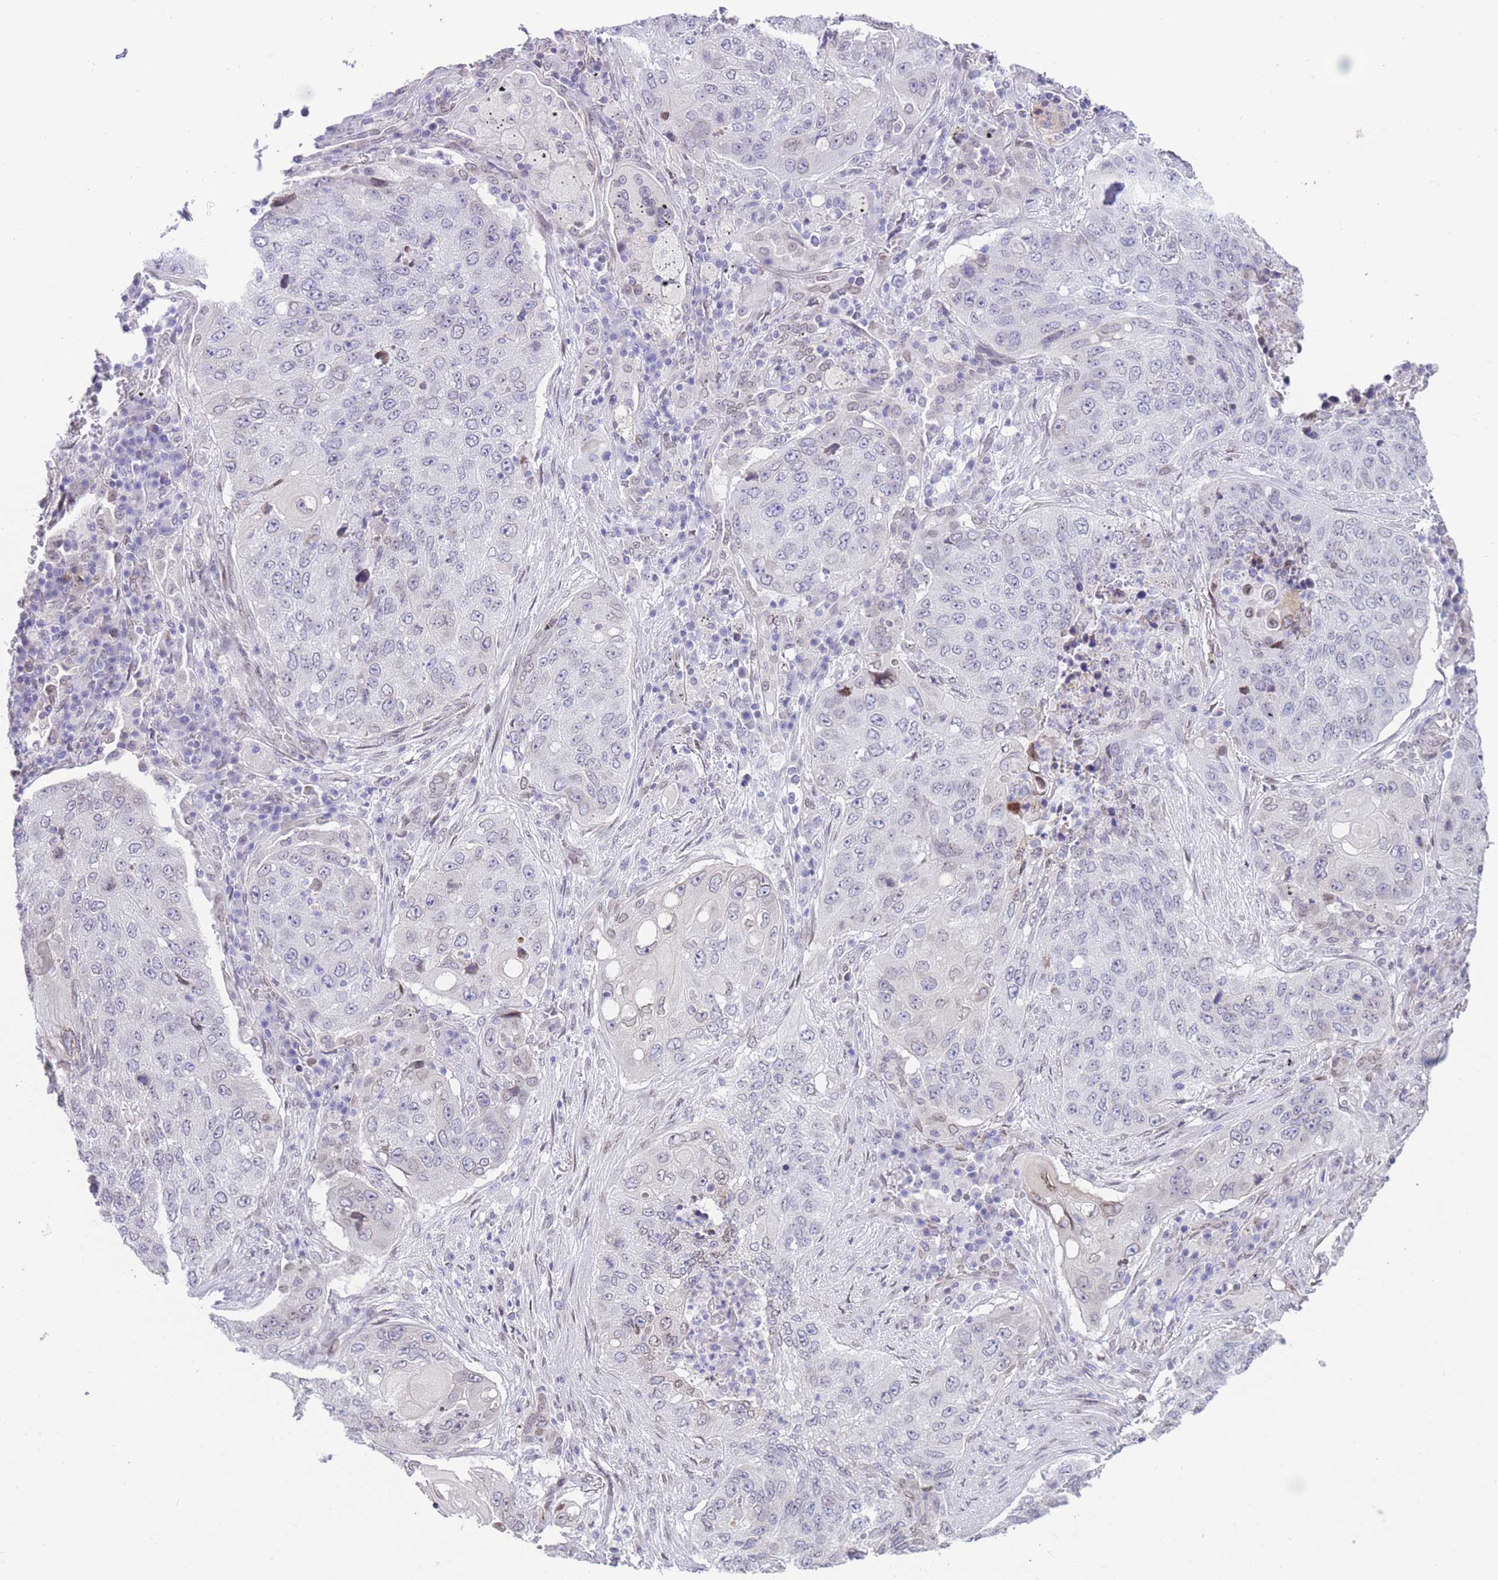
{"staining": {"intensity": "negative", "quantity": "none", "location": "none"}, "tissue": "lung cancer", "cell_type": "Tumor cells", "image_type": "cancer", "snomed": [{"axis": "morphology", "description": "Squamous cell carcinoma, NOS"}, {"axis": "topography", "description": "Lung"}], "caption": "An IHC micrograph of lung cancer (squamous cell carcinoma) is shown. There is no staining in tumor cells of lung cancer (squamous cell carcinoma).", "gene": "OR10AD1", "patient": {"sex": "female", "age": 63}}